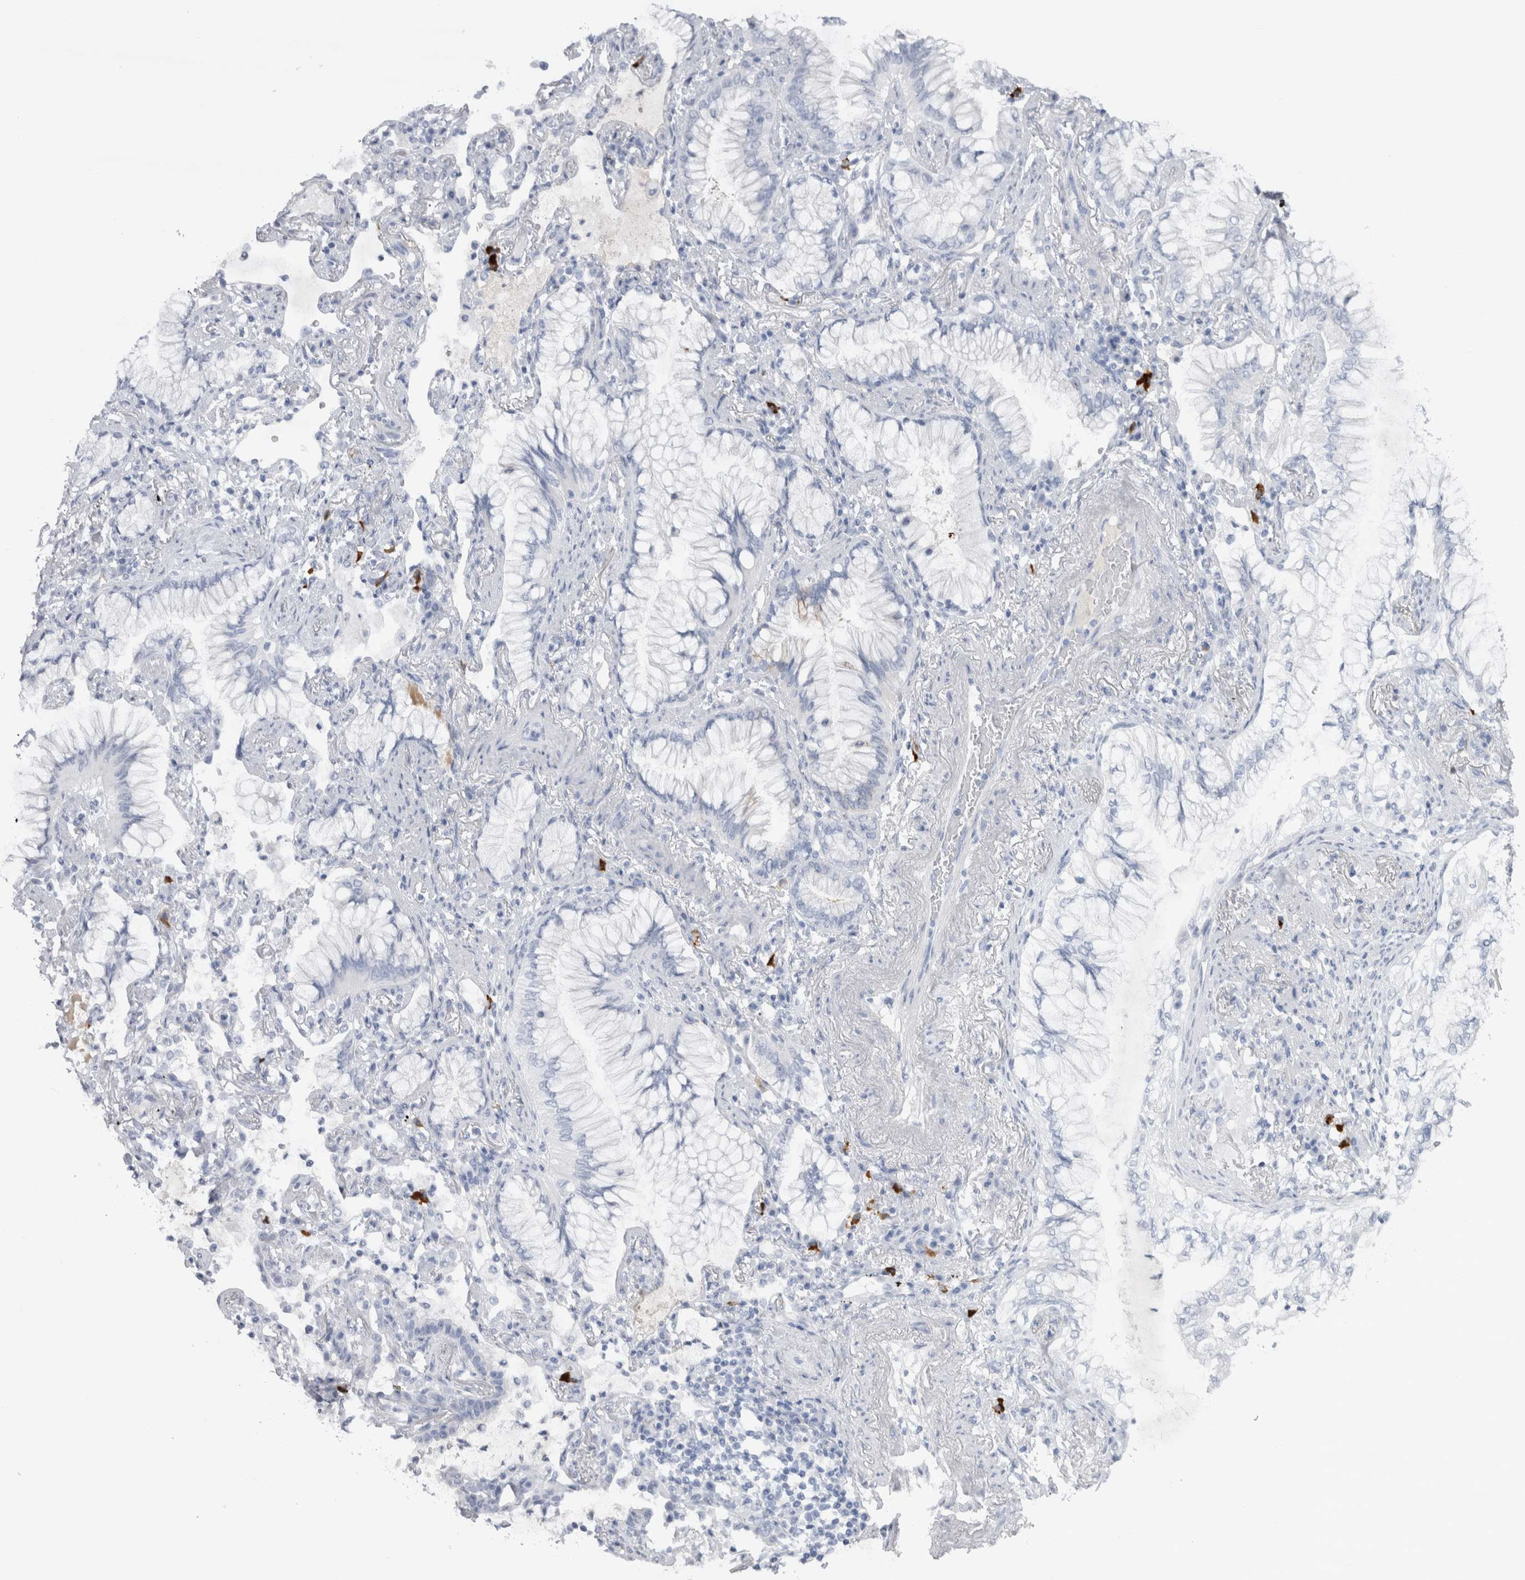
{"staining": {"intensity": "negative", "quantity": "none", "location": "none"}, "tissue": "lung cancer", "cell_type": "Tumor cells", "image_type": "cancer", "snomed": [{"axis": "morphology", "description": "Adenocarcinoma, NOS"}, {"axis": "topography", "description": "Lung"}], "caption": "A high-resolution micrograph shows immunohistochemistry (IHC) staining of adenocarcinoma (lung), which demonstrates no significant positivity in tumor cells. The staining is performed using DAB (3,3'-diaminobenzidine) brown chromogen with nuclei counter-stained in using hematoxylin.", "gene": "CDH17", "patient": {"sex": "female", "age": 70}}